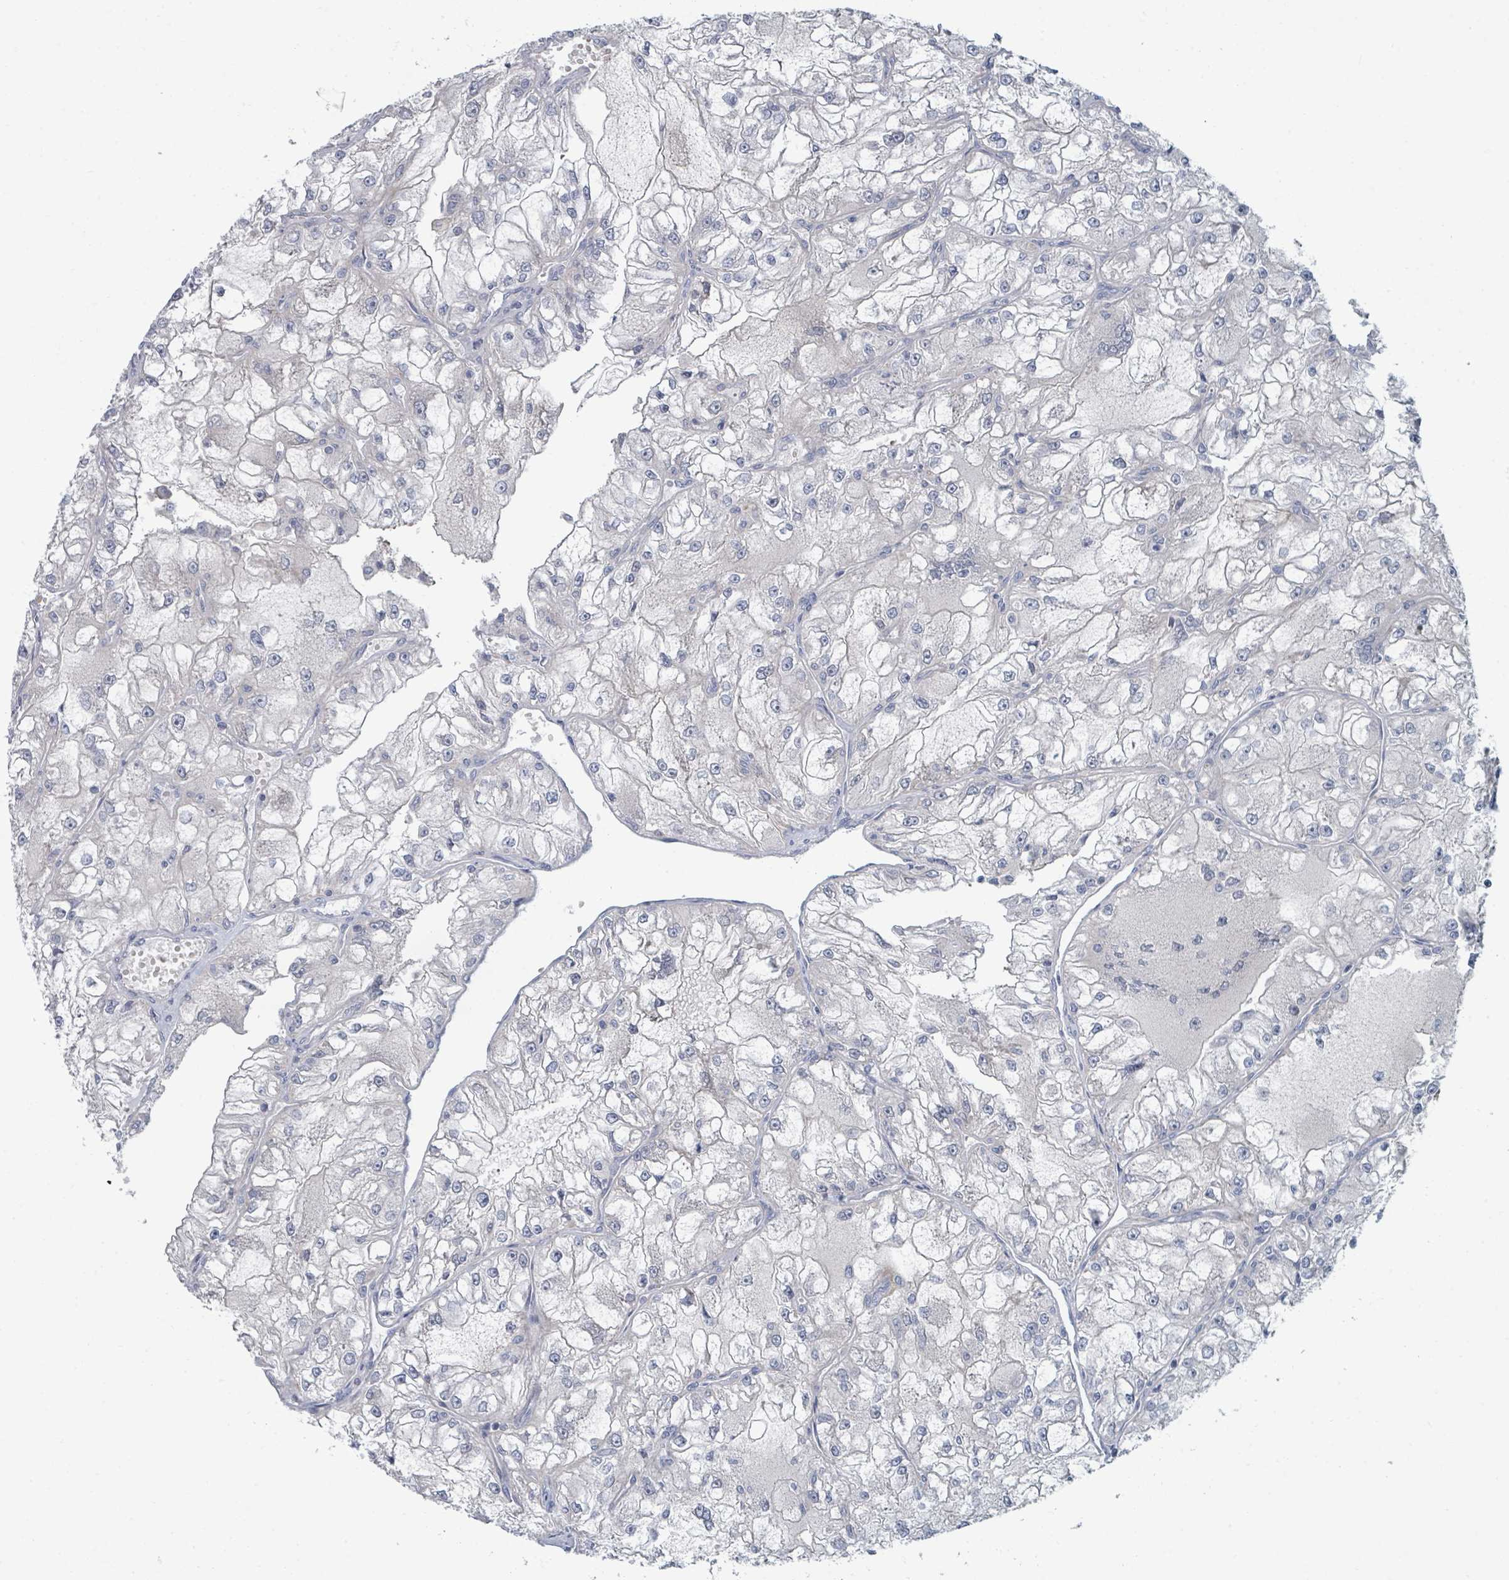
{"staining": {"intensity": "negative", "quantity": "none", "location": "none"}, "tissue": "renal cancer", "cell_type": "Tumor cells", "image_type": "cancer", "snomed": [{"axis": "morphology", "description": "Adenocarcinoma, NOS"}, {"axis": "topography", "description": "Kidney"}], "caption": "IHC histopathology image of adenocarcinoma (renal) stained for a protein (brown), which demonstrates no staining in tumor cells.", "gene": "SLC25A45", "patient": {"sex": "female", "age": 72}}